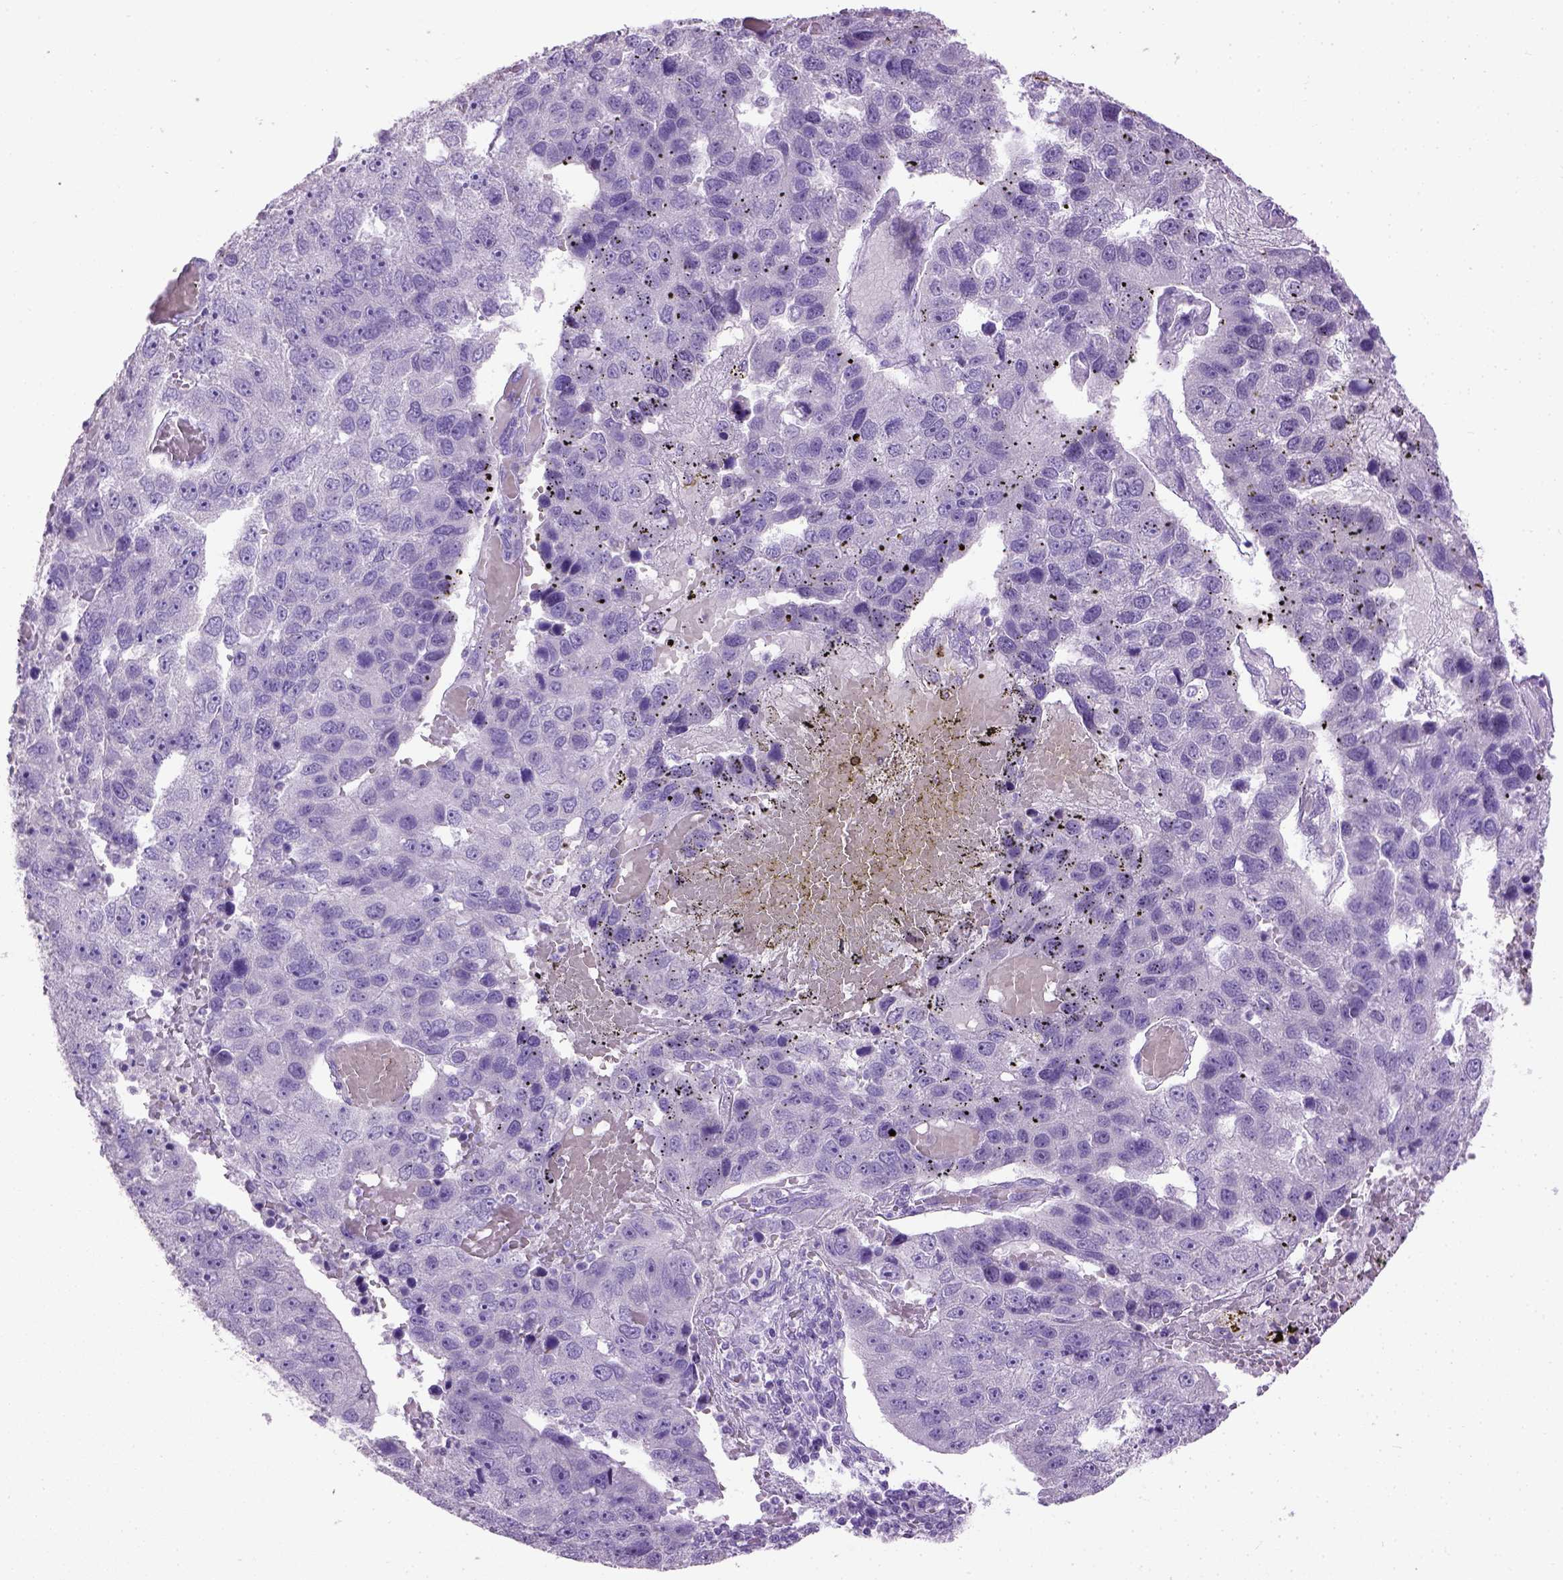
{"staining": {"intensity": "negative", "quantity": "none", "location": "none"}, "tissue": "pancreatic cancer", "cell_type": "Tumor cells", "image_type": "cancer", "snomed": [{"axis": "morphology", "description": "Adenocarcinoma, NOS"}, {"axis": "topography", "description": "Pancreas"}], "caption": "This is an immunohistochemistry (IHC) image of adenocarcinoma (pancreatic). There is no staining in tumor cells.", "gene": "CYP24A1", "patient": {"sex": "female", "age": 61}}